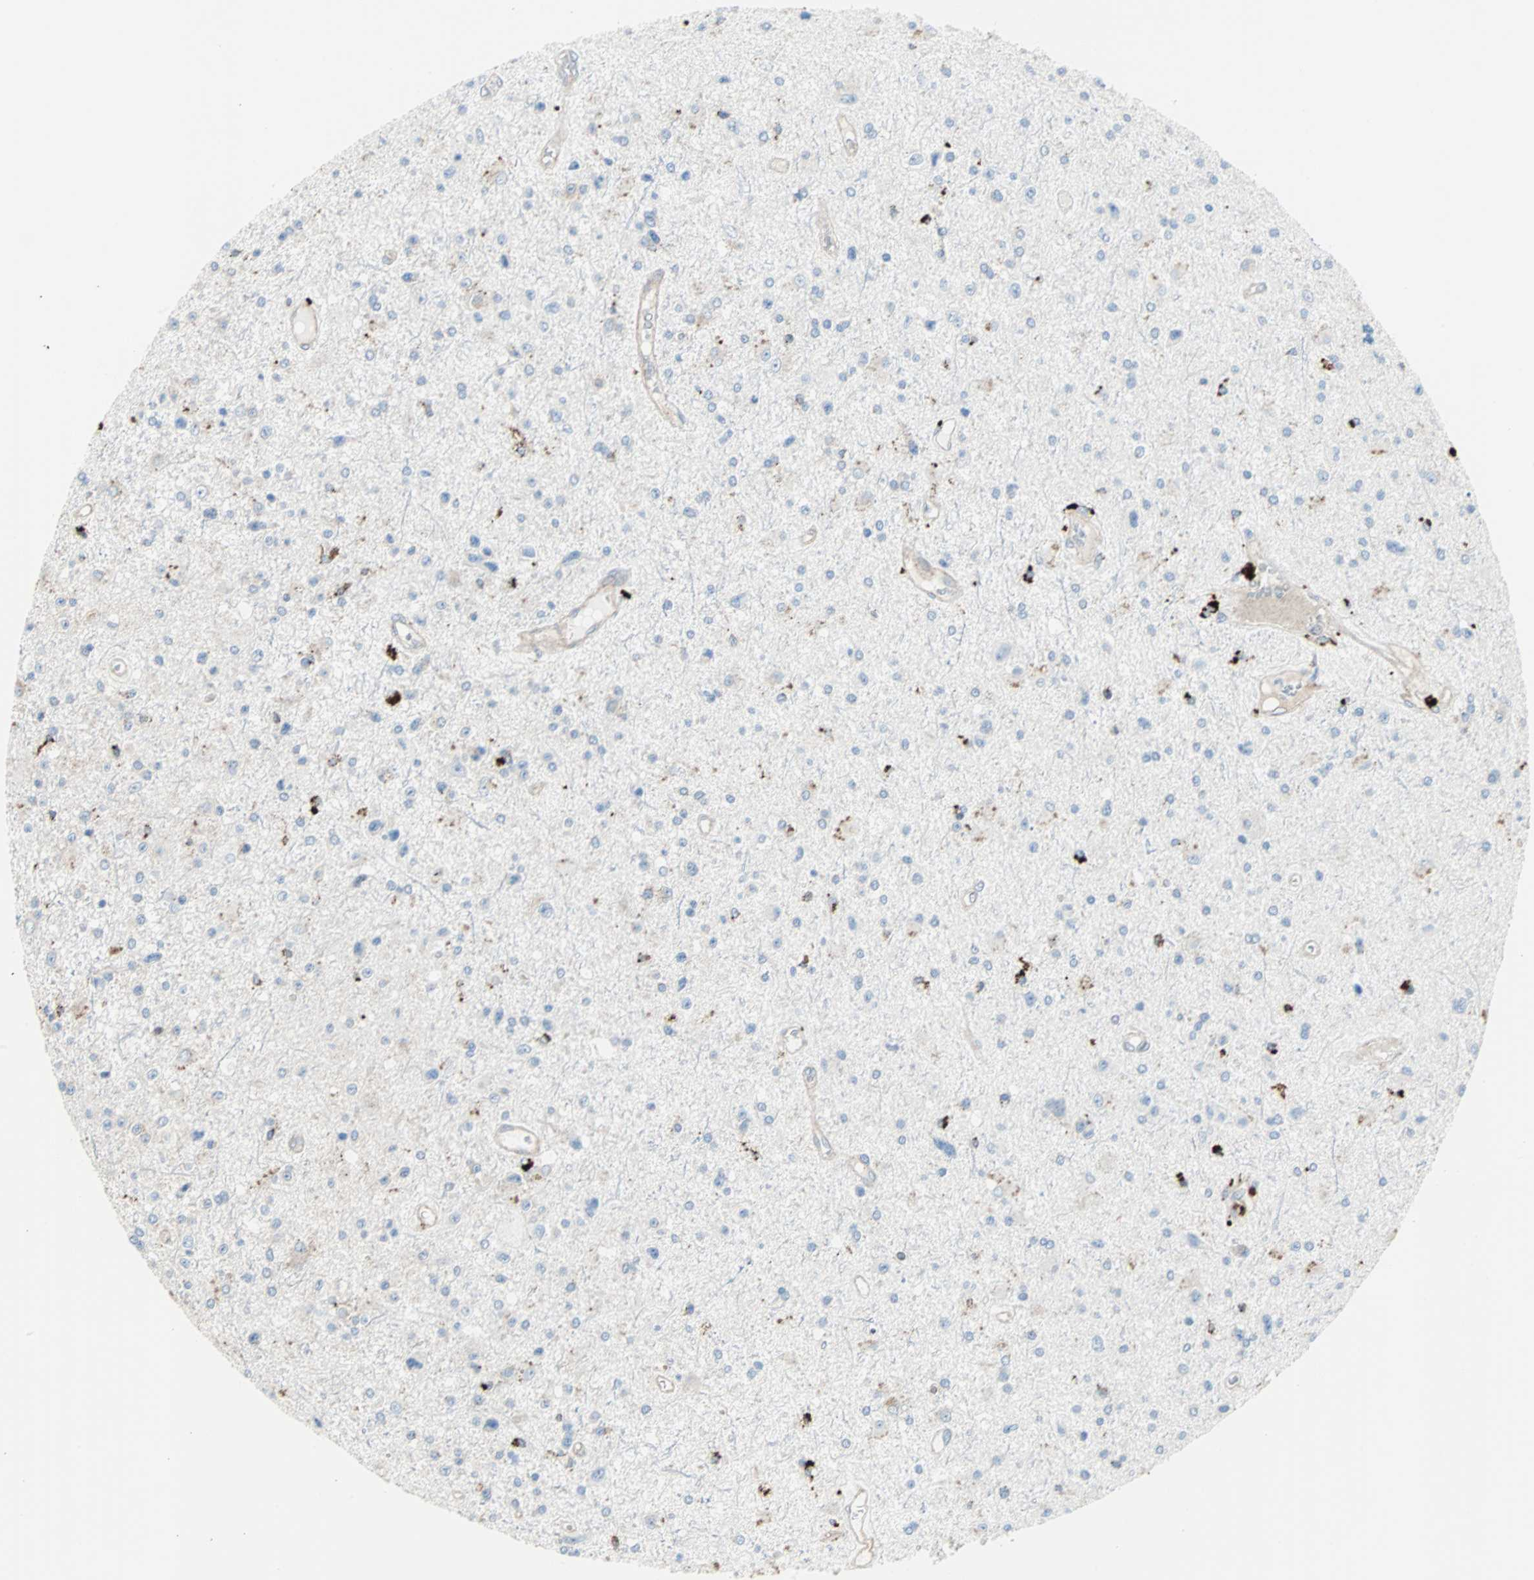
{"staining": {"intensity": "weak", "quantity": "<25%", "location": "cytoplasmic/membranous"}, "tissue": "glioma", "cell_type": "Tumor cells", "image_type": "cancer", "snomed": [{"axis": "morphology", "description": "Glioma, malignant, Low grade"}, {"axis": "topography", "description": "Brain"}], "caption": "Tumor cells are negative for protein expression in human malignant low-grade glioma.", "gene": "RELA", "patient": {"sex": "male", "age": 58}}